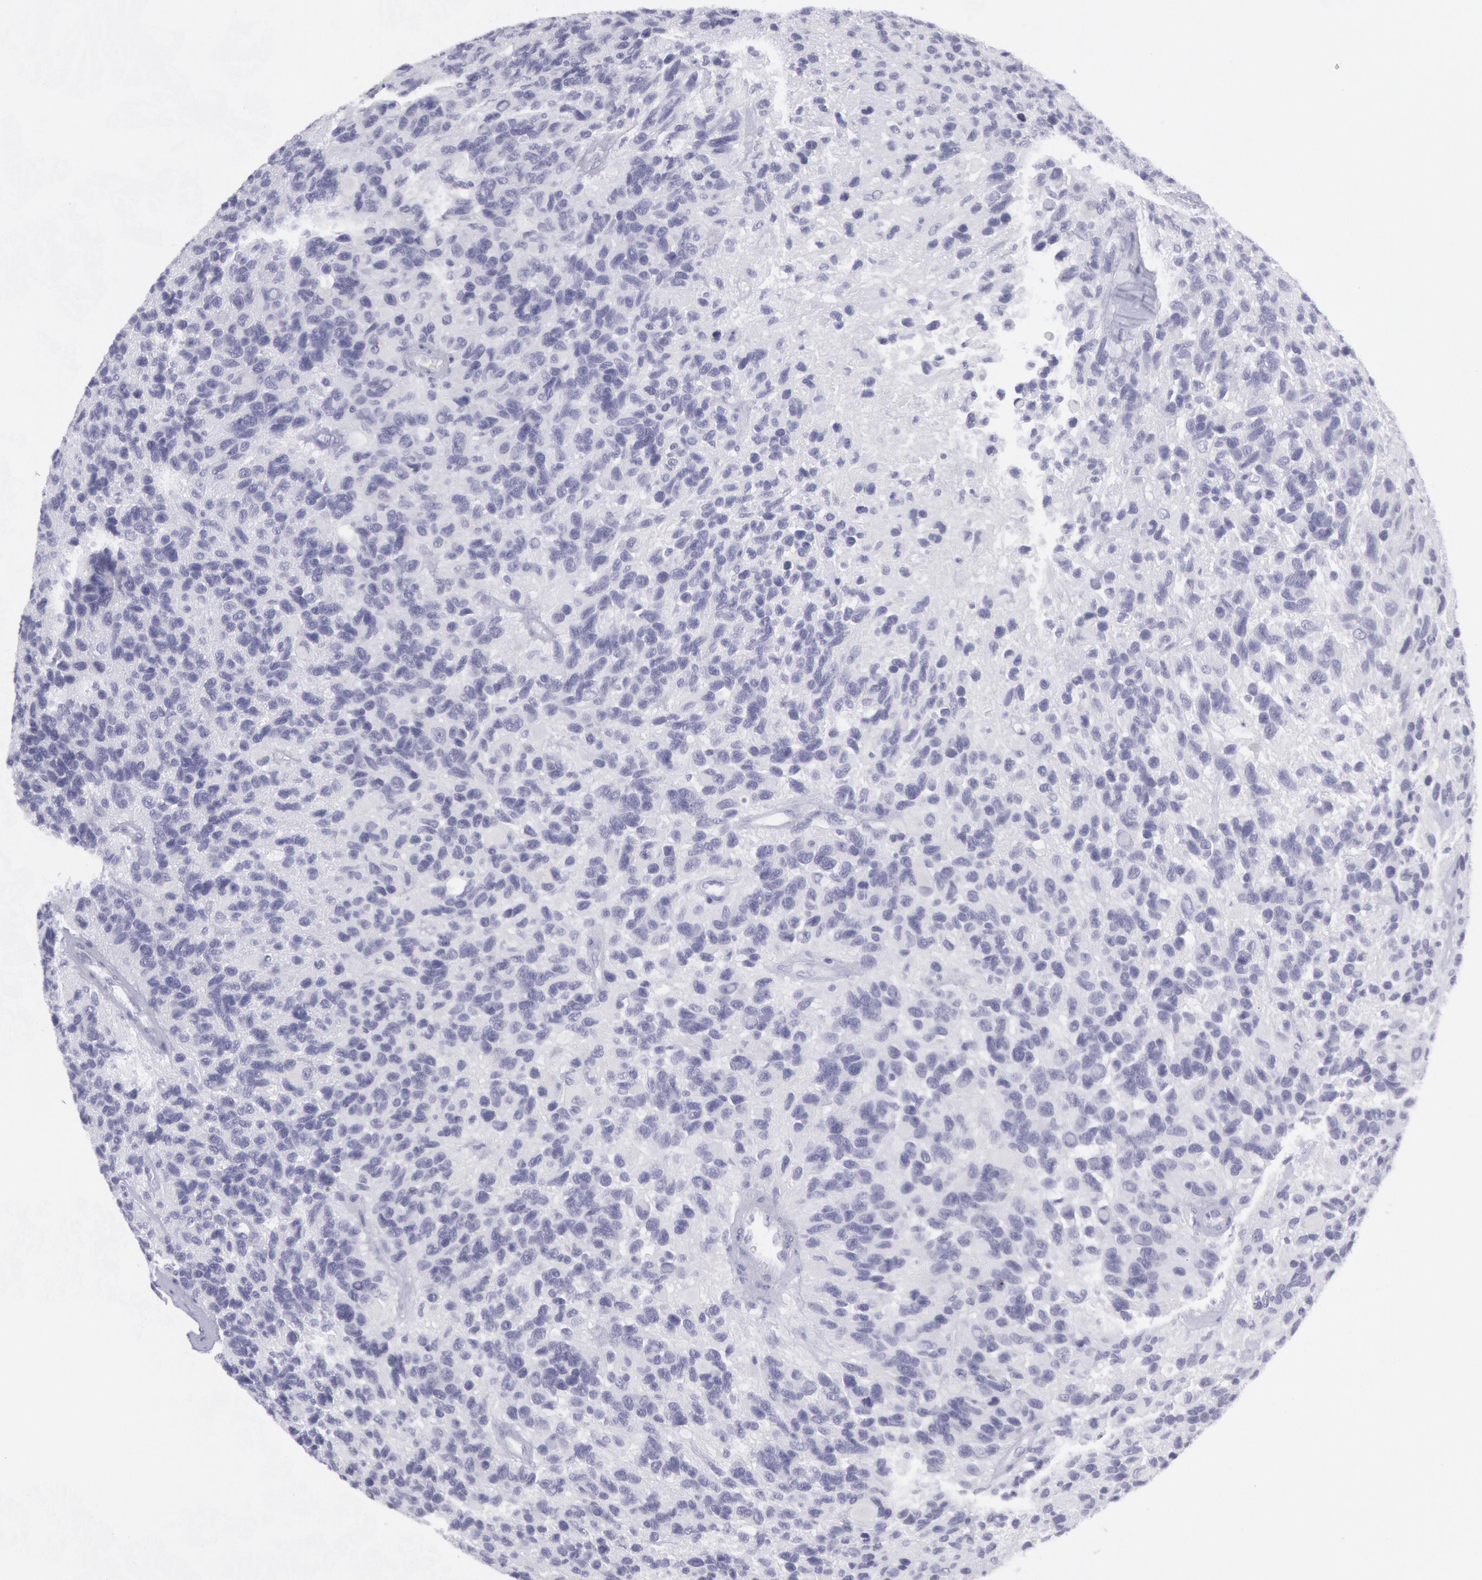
{"staining": {"intensity": "negative", "quantity": "none", "location": "none"}, "tissue": "glioma", "cell_type": "Tumor cells", "image_type": "cancer", "snomed": [{"axis": "morphology", "description": "Glioma, malignant, High grade"}, {"axis": "topography", "description": "Brain"}], "caption": "Immunohistochemistry micrograph of neoplastic tissue: high-grade glioma (malignant) stained with DAB (3,3'-diaminobenzidine) demonstrates no significant protein expression in tumor cells. The staining was performed using DAB to visualize the protein expression in brown, while the nuclei were stained in blue with hematoxylin (Magnification: 20x).", "gene": "CDH13", "patient": {"sex": "male", "age": 77}}